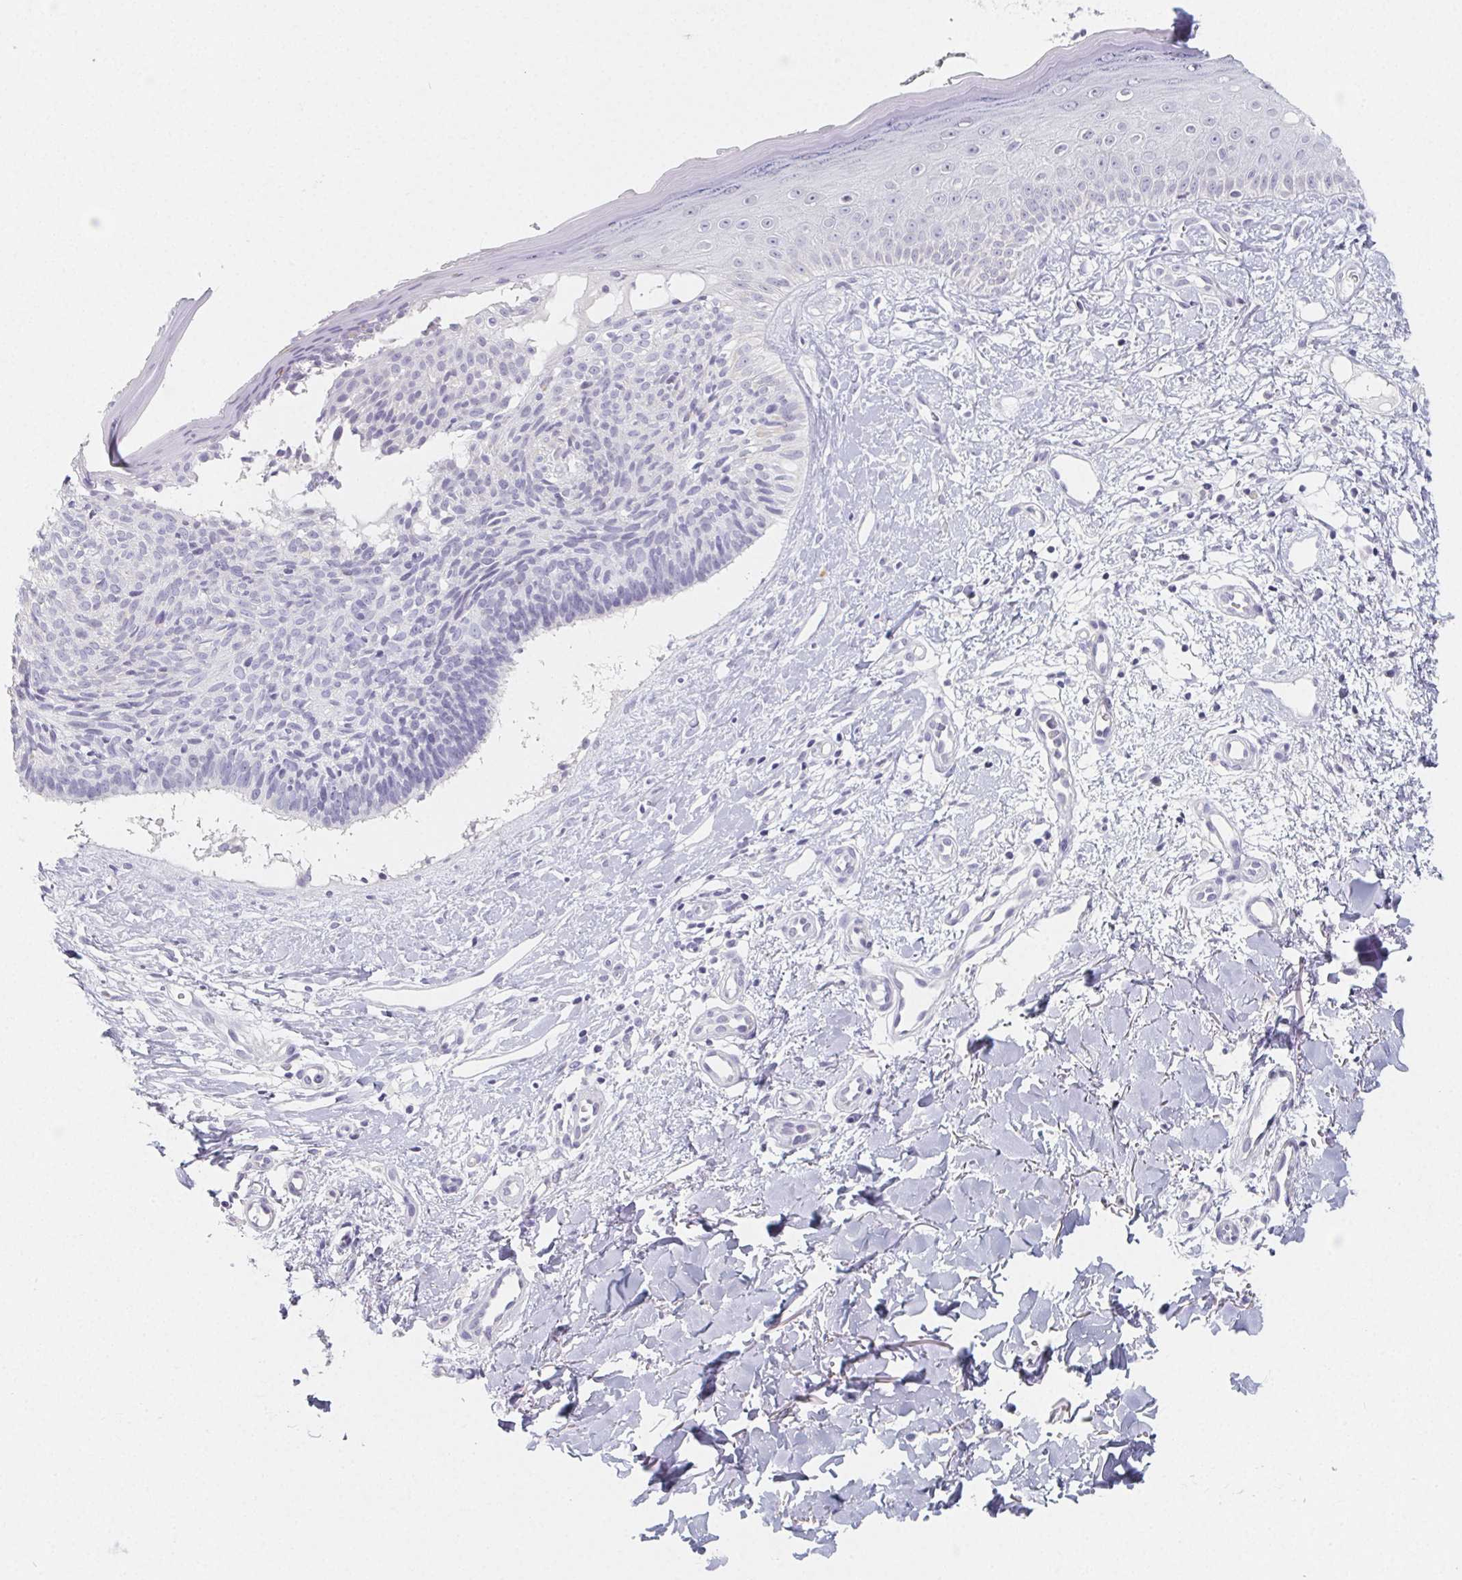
{"staining": {"intensity": "negative", "quantity": "none", "location": "none"}, "tissue": "skin cancer", "cell_type": "Tumor cells", "image_type": "cancer", "snomed": [{"axis": "morphology", "description": "Basal cell carcinoma"}, {"axis": "topography", "description": "Skin"}], "caption": "A histopathology image of skin basal cell carcinoma stained for a protein displays no brown staining in tumor cells. Nuclei are stained in blue.", "gene": "GLIPR1L1", "patient": {"sex": "male", "age": 51}}